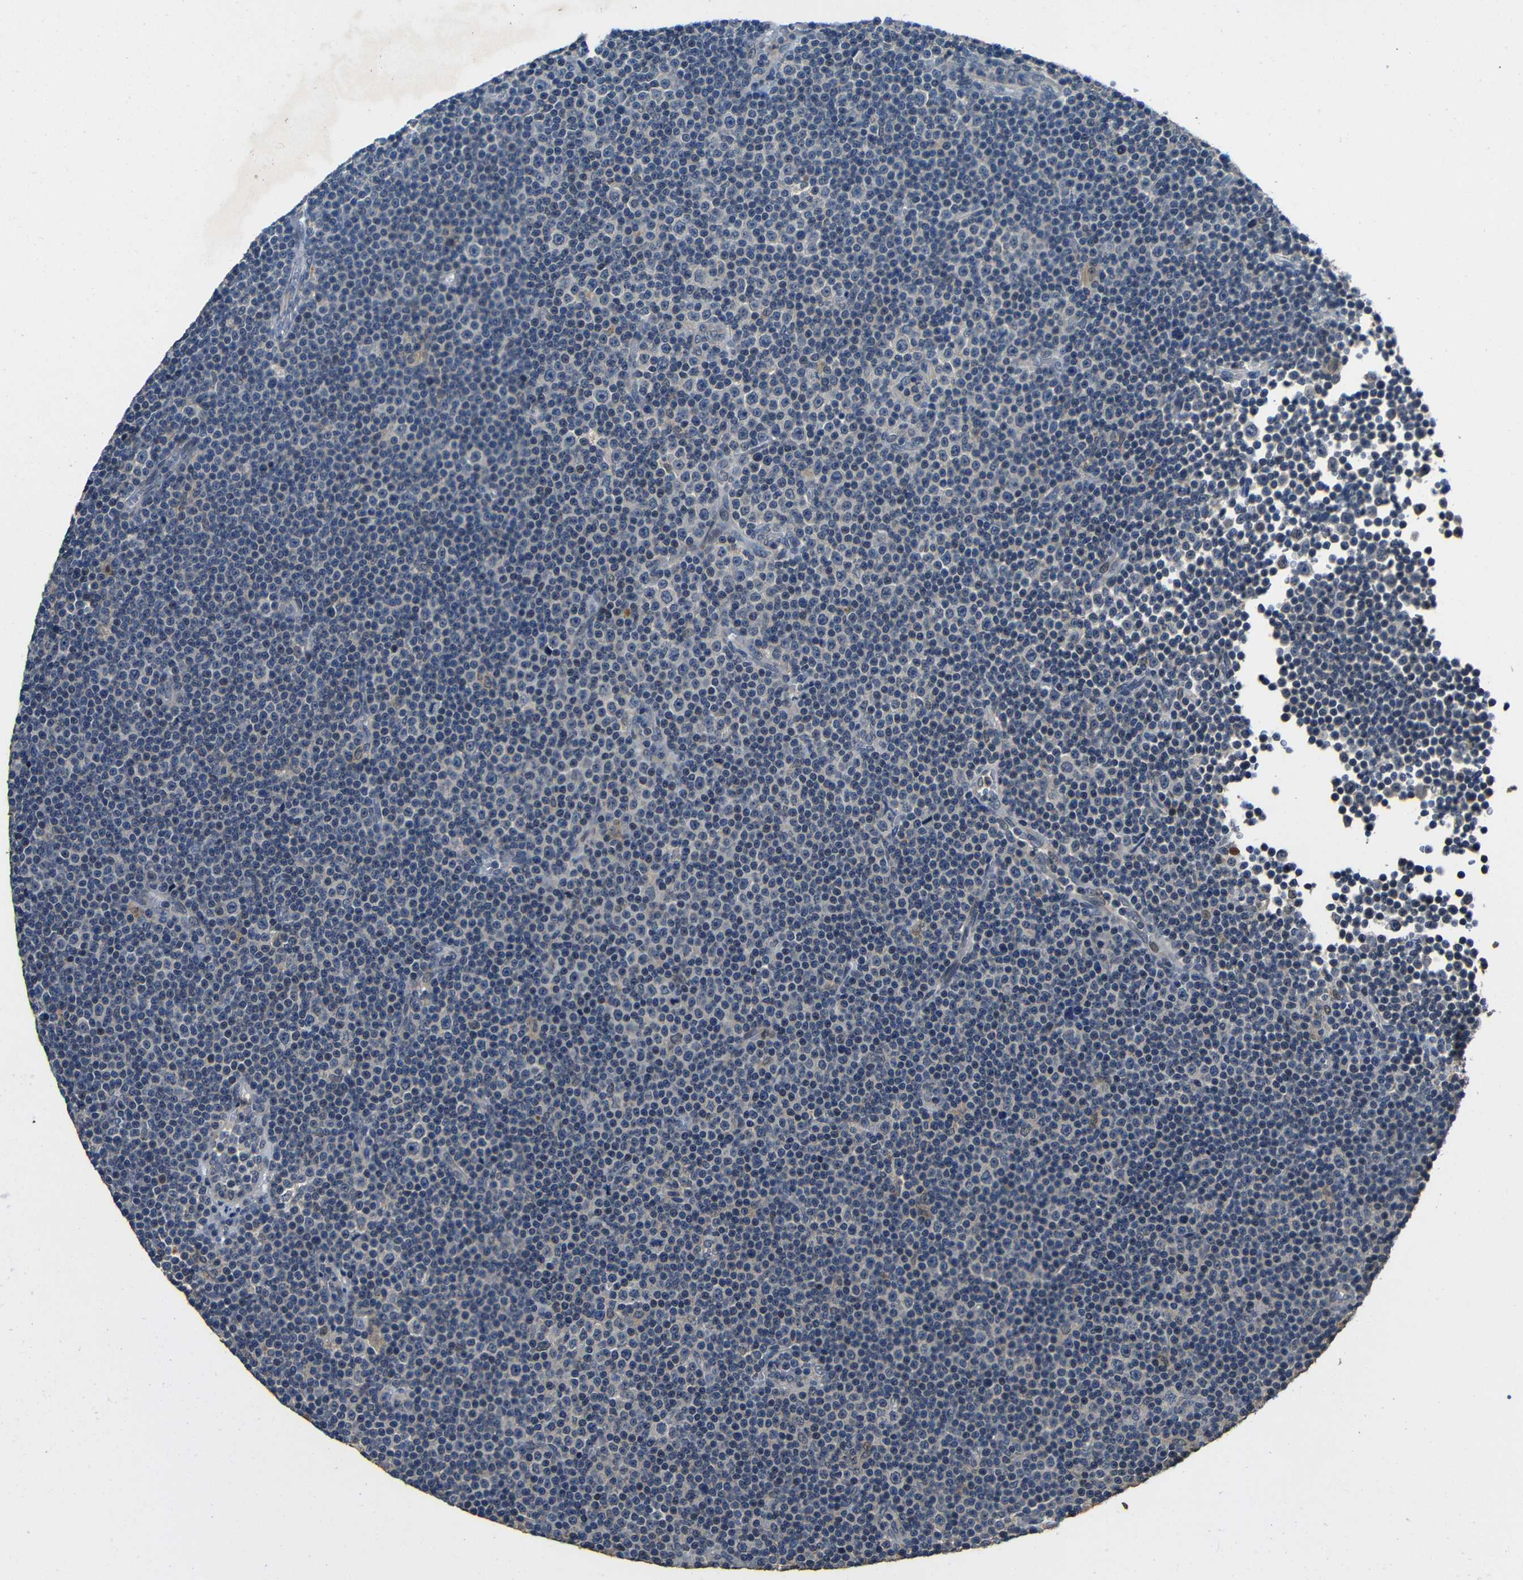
{"staining": {"intensity": "negative", "quantity": "none", "location": "none"}, "tissue": "lymphoma", "cell_type": "Tumor cells", "image_type": "cancer", "snomed": [{"axis": "morphology", "description": "Malignant lymphoma, non-Hodgkin's type, Low grade"}, {"axis": "topography", "description": "Lymph node"}], "caption": "Malignant lymphoma, non-Hodgkin's type (low-grade) stained for a protein using immunohistochemistry demonstrates no expression tumor cells.", "gene": "C6orf89", "patient": {"sex": "female", "age": 67}}